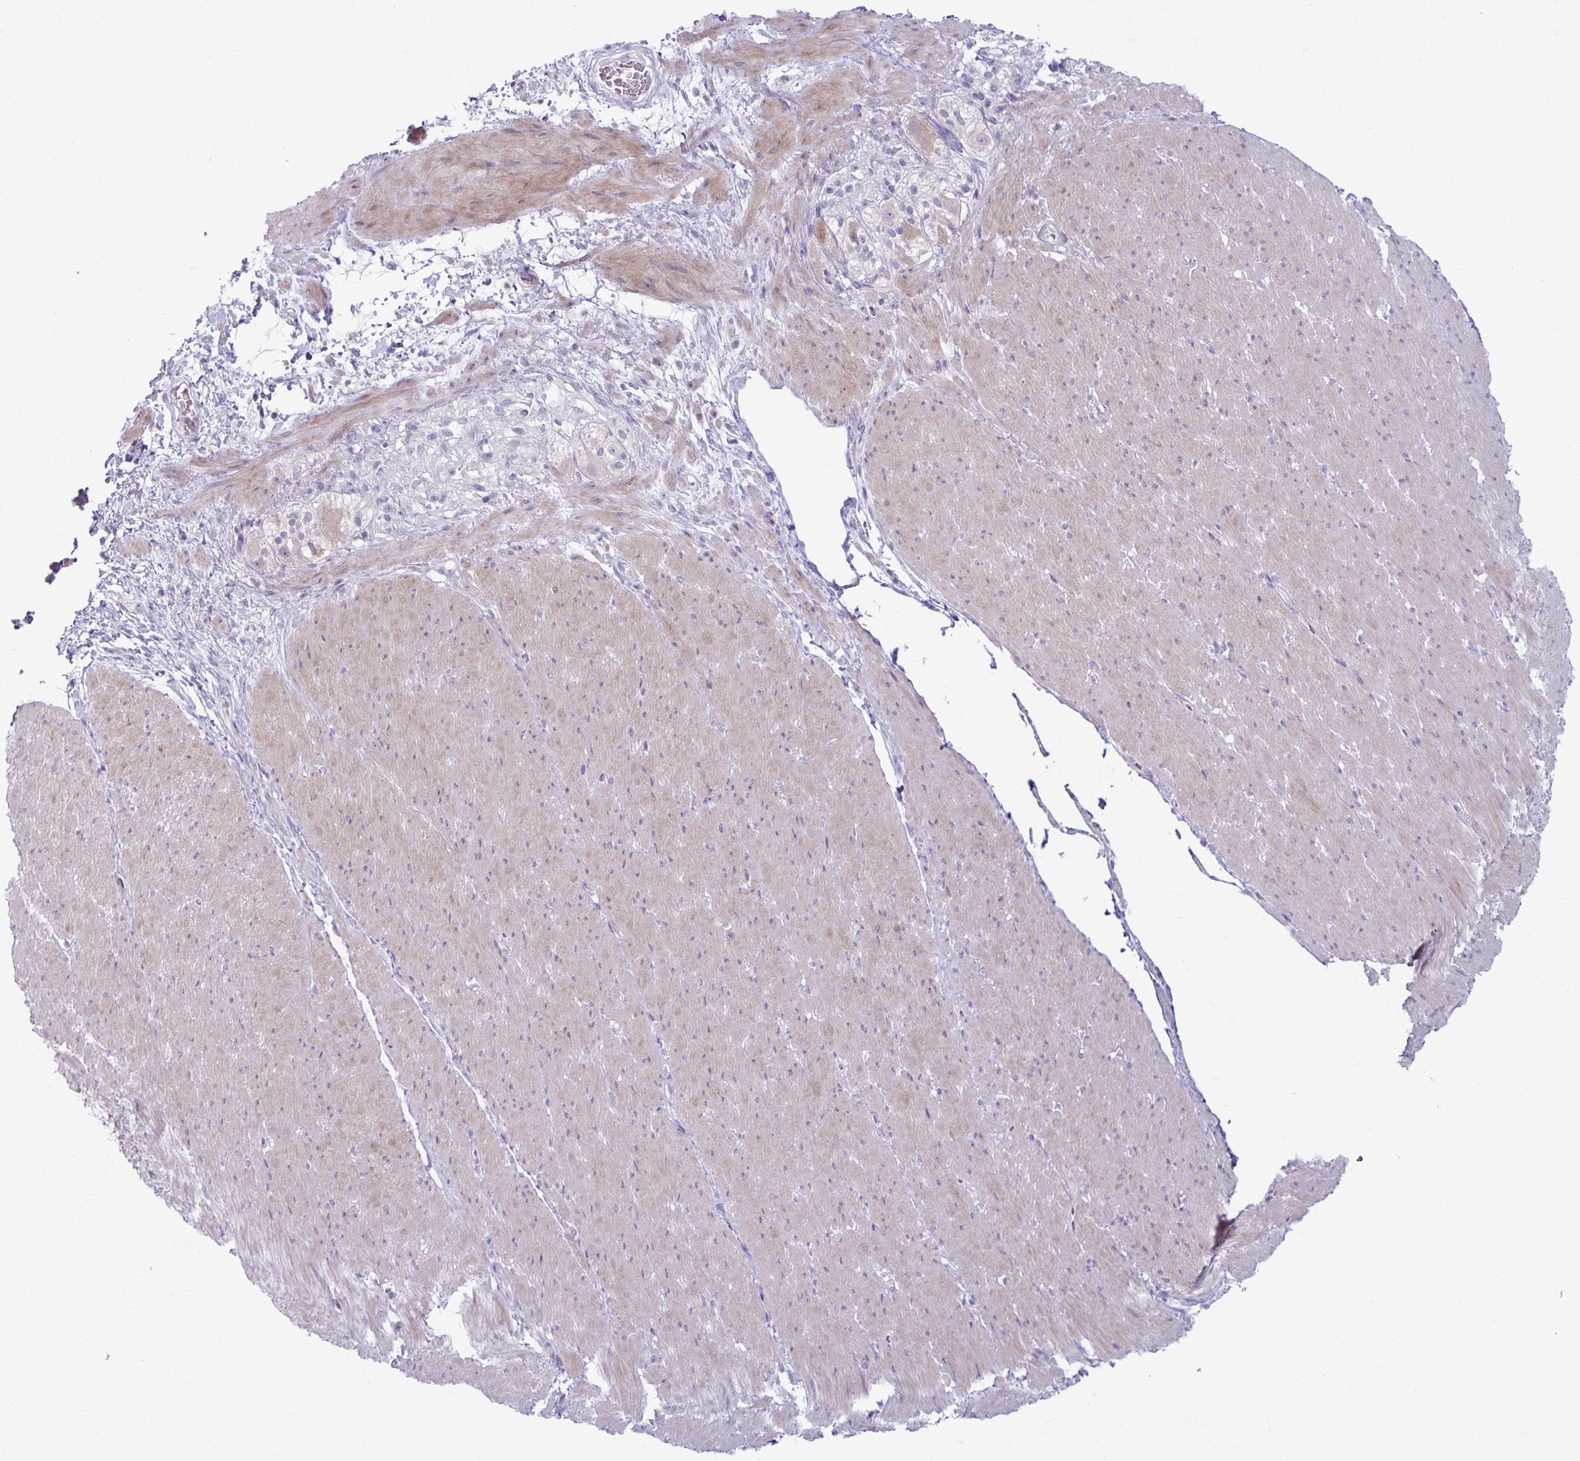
{"staining": {"intensity": "moderate", "quantity": ">75%", "location": "cytoplasmic/membranous"}, "tissue": "smooth muscle", "cell_type": "Smooth muscle cells", "image_type": "normal", "snomed": [{"axis": "morphology", "description": "Normal tissue, NOS"}, {"axis": "topography", "description": "Smooth muscle"}, {"axis": "topography", "description": "Rectum"}], "caption": "Immunohistochemical staining of normal smooth muscle displays medium levels of moderate cytoplasmic/membranous expression in approximately >75% of smooth muscle cells.", "gene": "MSMO1", "patient": {"sex": "male", "age": 53}}